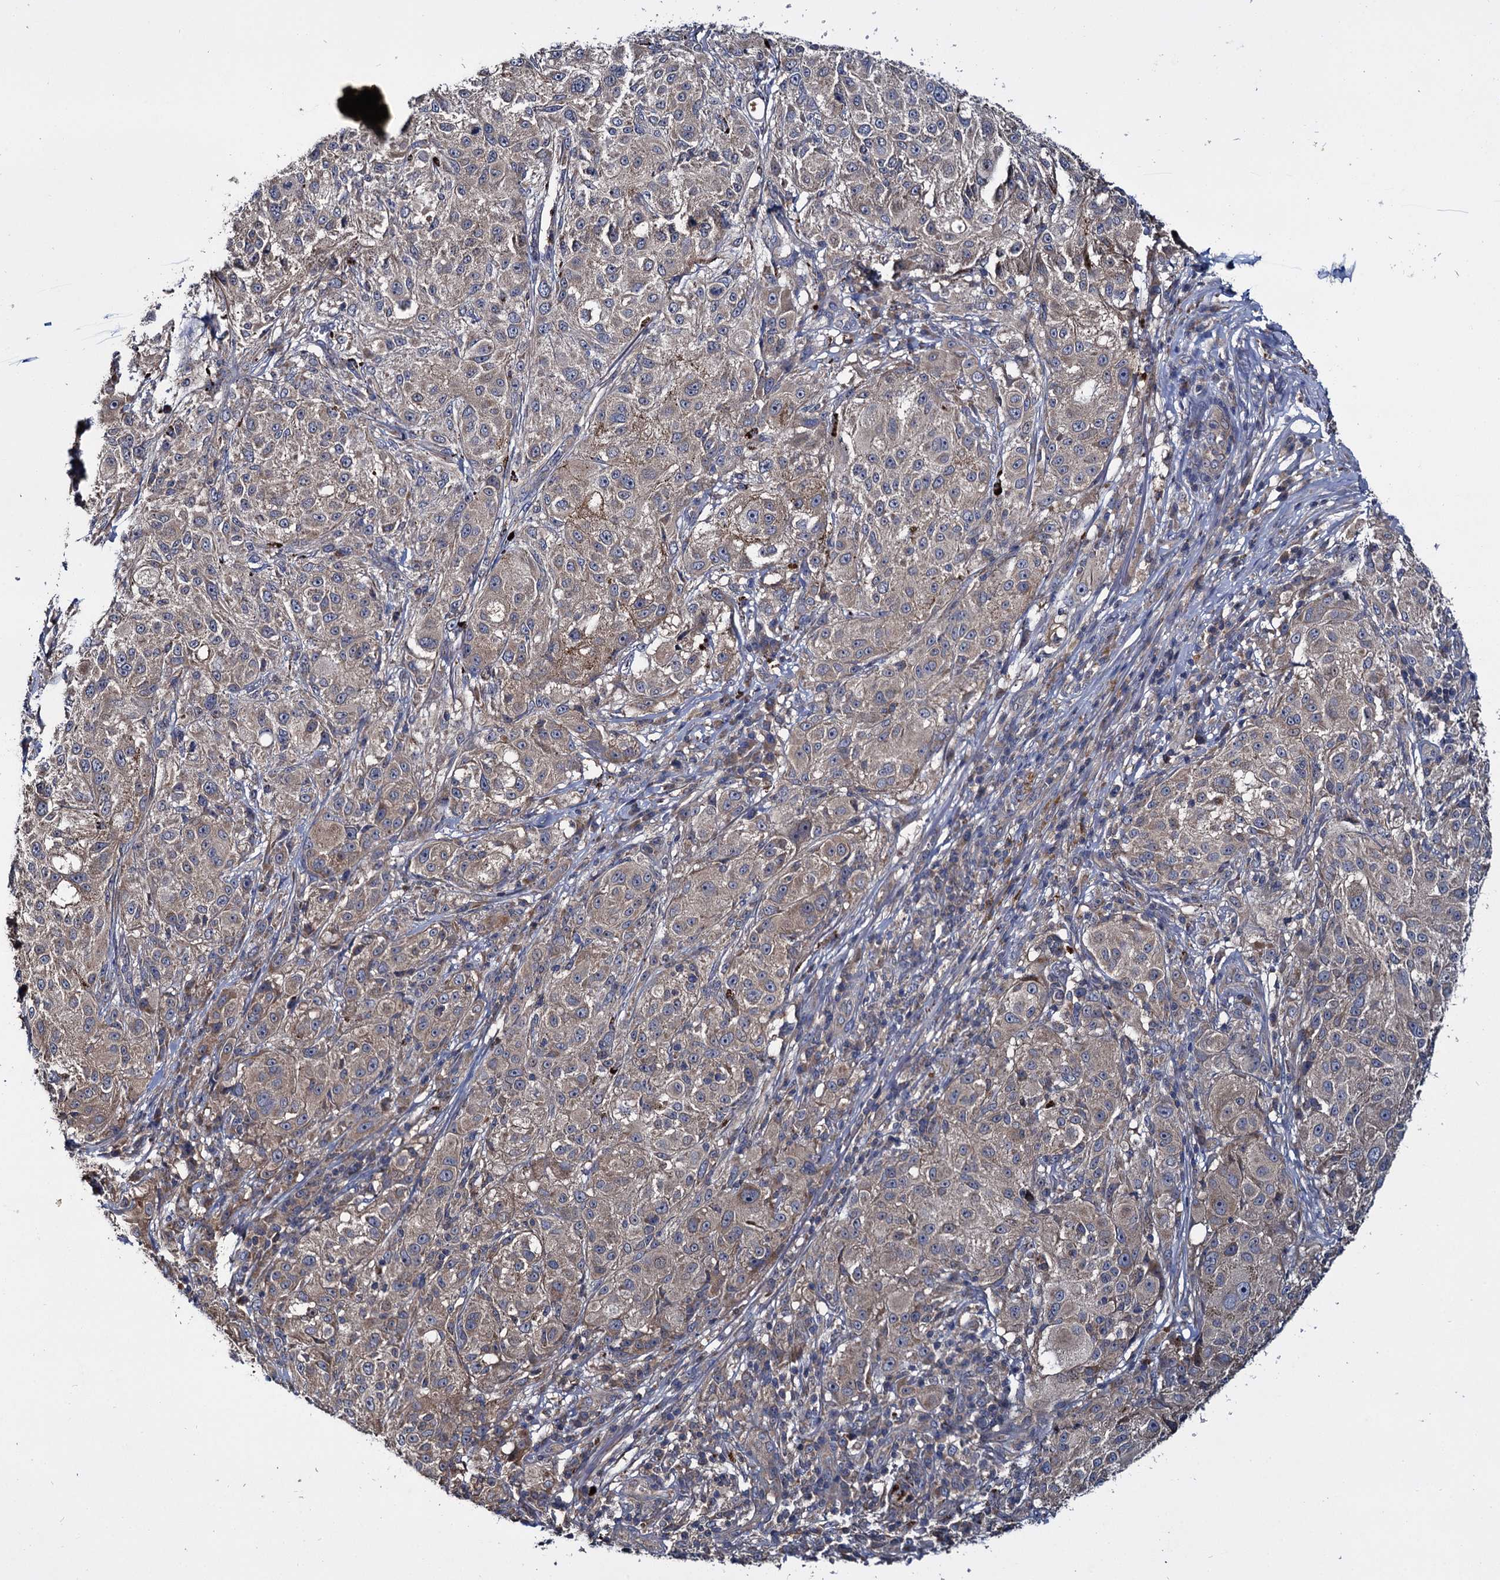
{"staining": {"intensity": "weak", "quantity": "<25%", "location": "cytoplasmic/membranous"}, "tissue": "melanoma", "cell_type": "Tumor cells", "image_type": "cancer", "snomed": [{"axis": "morphology", "description": "Necrosis, NOS"}, {"axis": "morphology", "description": "Malignant melanoma, NOS"}, {"axis": "topography", "description": "Skin"}], "caption": "There is no significant expression in tumor cells of melanoma.", "gene": "CEP192", "patient": {"sex": "female", "age": 87}}